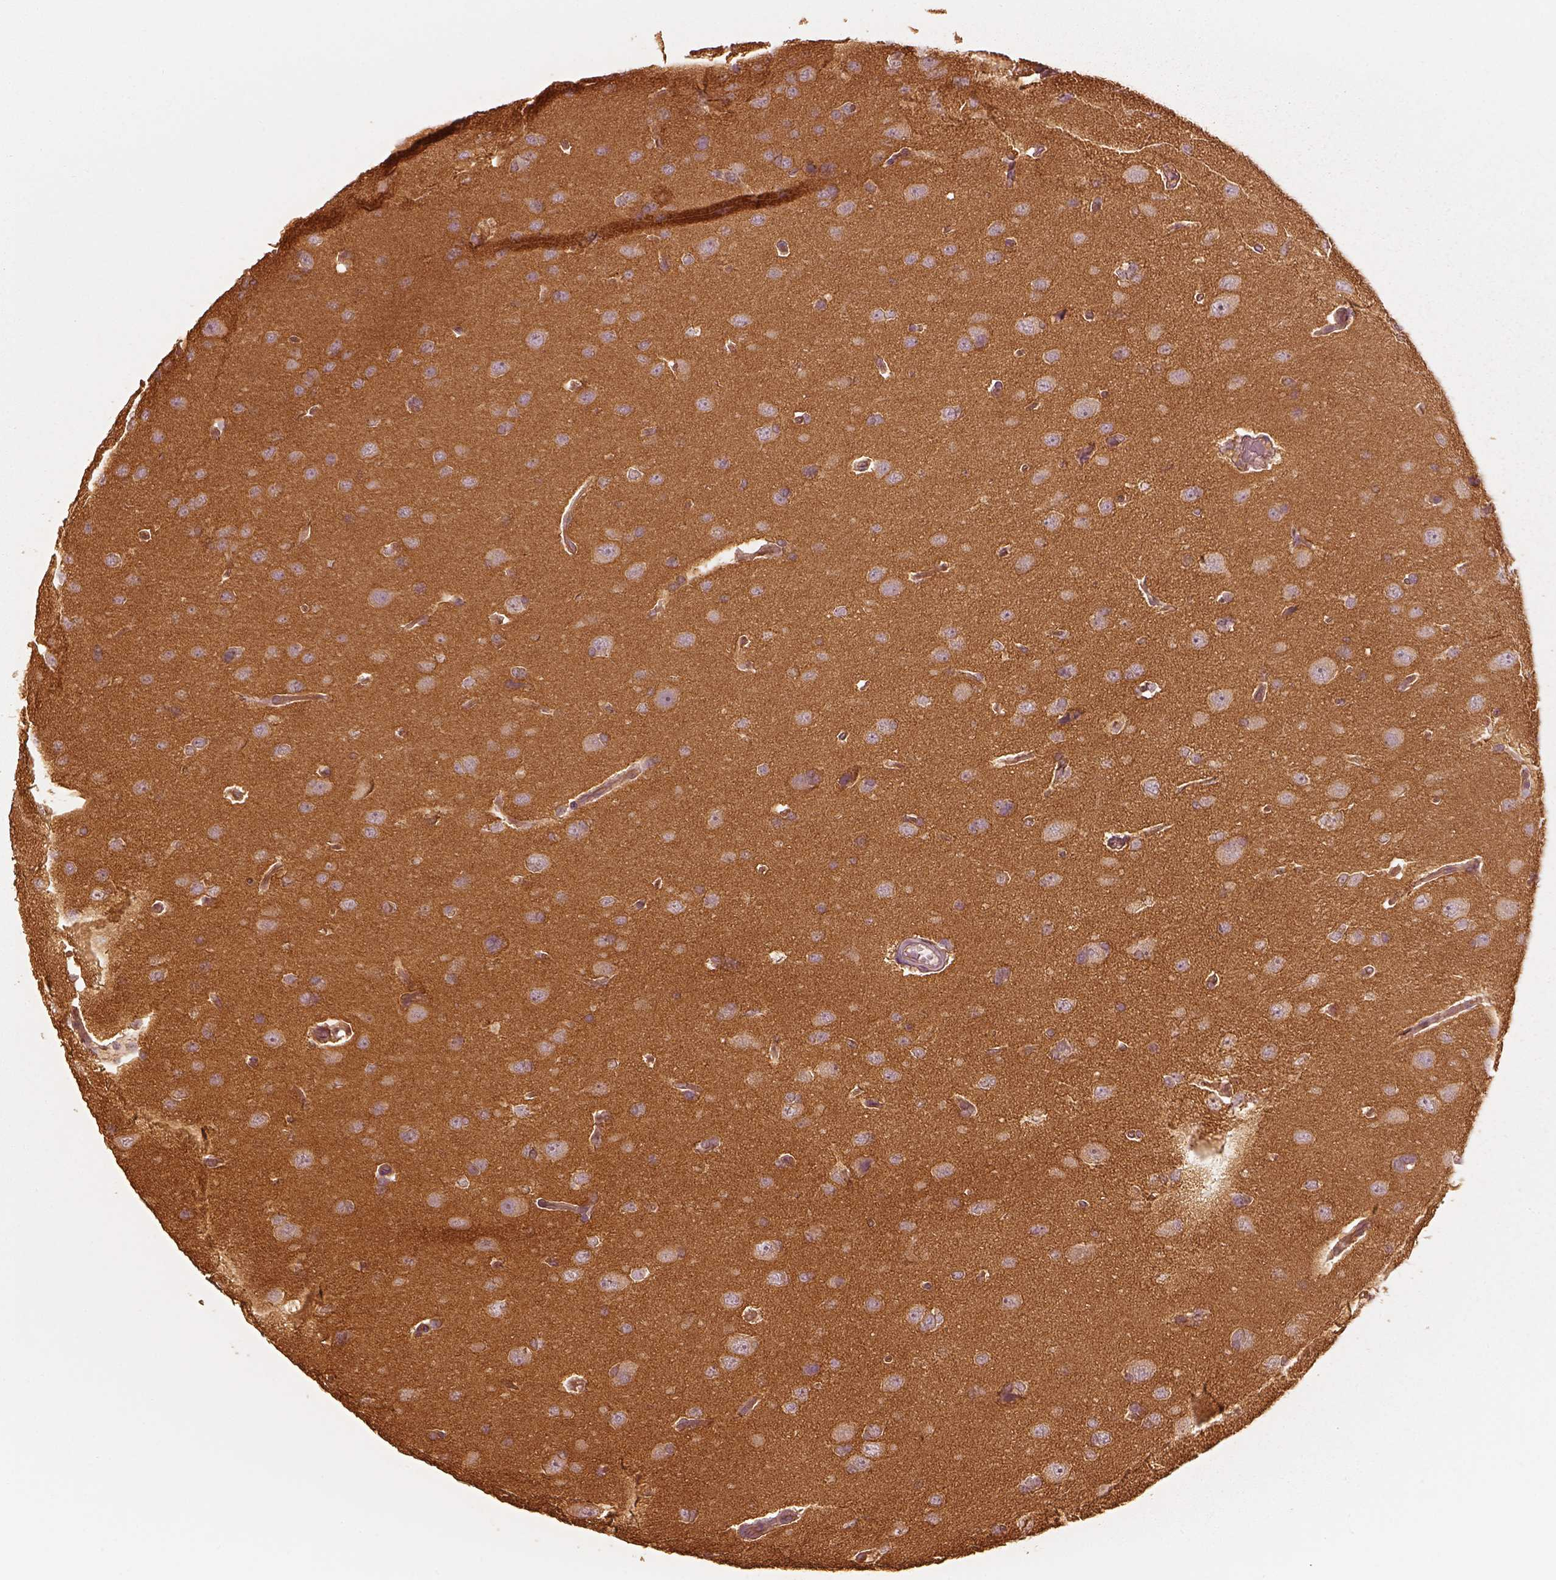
{"staining": {"intensity": "negative", "quantity": "none", "location": "none"}, "tissue": "glioma", "cell_type": "Tumor cells", "image_type": "cancer", "snomed": [{"axis": "morphology", "description": "Glioma, malignant, Low grade"}, {"axis": "topography", "description": "Brain"}], "caption": "The image displays no significant positivity in tumor cells of glioma.", "gene": "WDR7", "patient": {"sex": "female", "age": 54}}